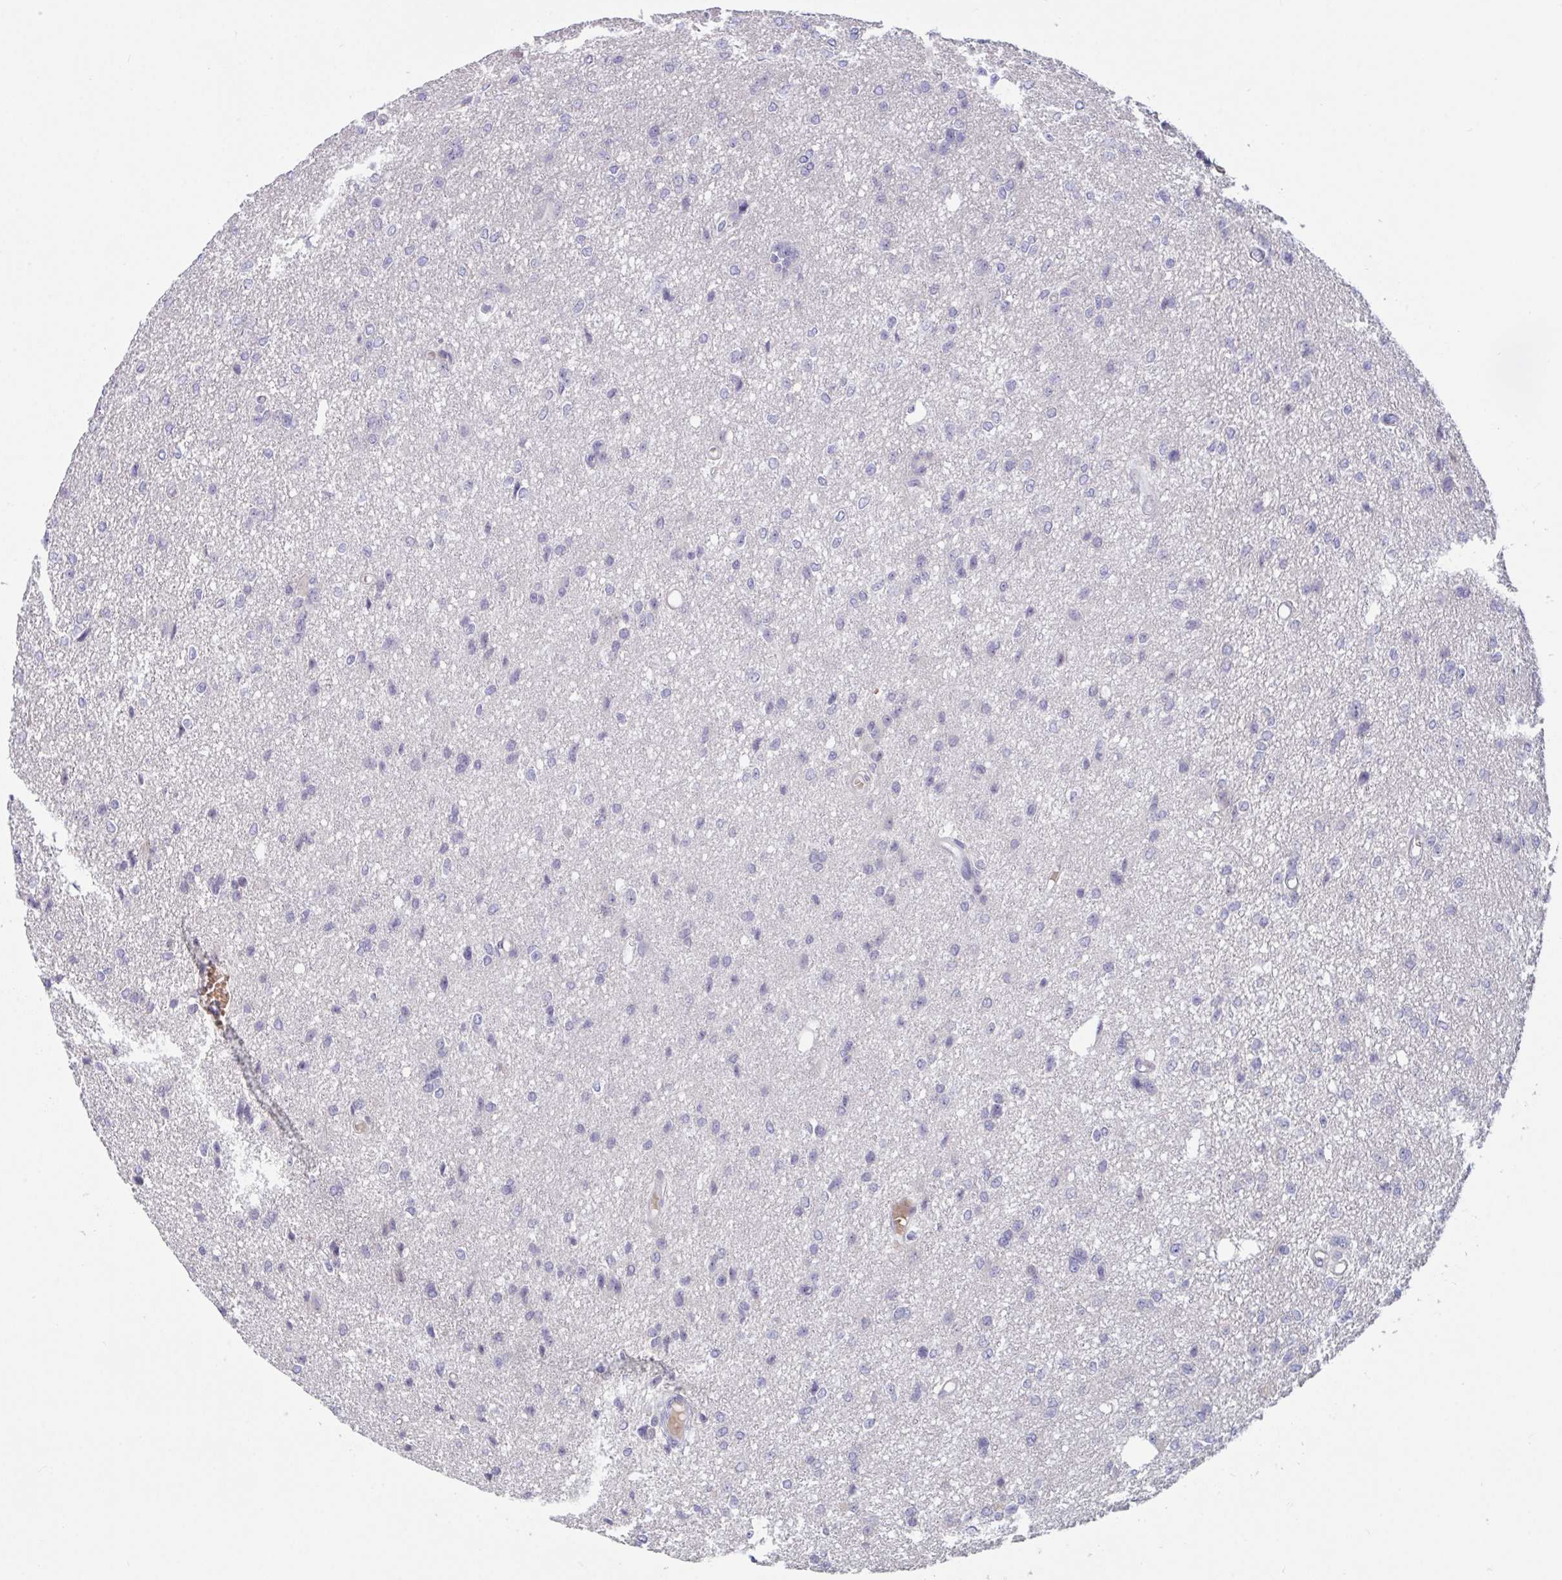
{"staining": {"intensity": "negative", "quantity": "none", "location": "none"}, "tissue": "glioma", "cell_type": "Tumor cells", "image_type": "cancer", "snomed": [{"axis": "morphology", "description": "Glioma, malignant, Low grade"}, {"axis": "topography", "description": "Brain"}], "caption": "This is an IHC micrograph of glioma. There is no staining in tumor cells.", "gene": "MYC", "patient": {"sex": "male", "age": 26}}